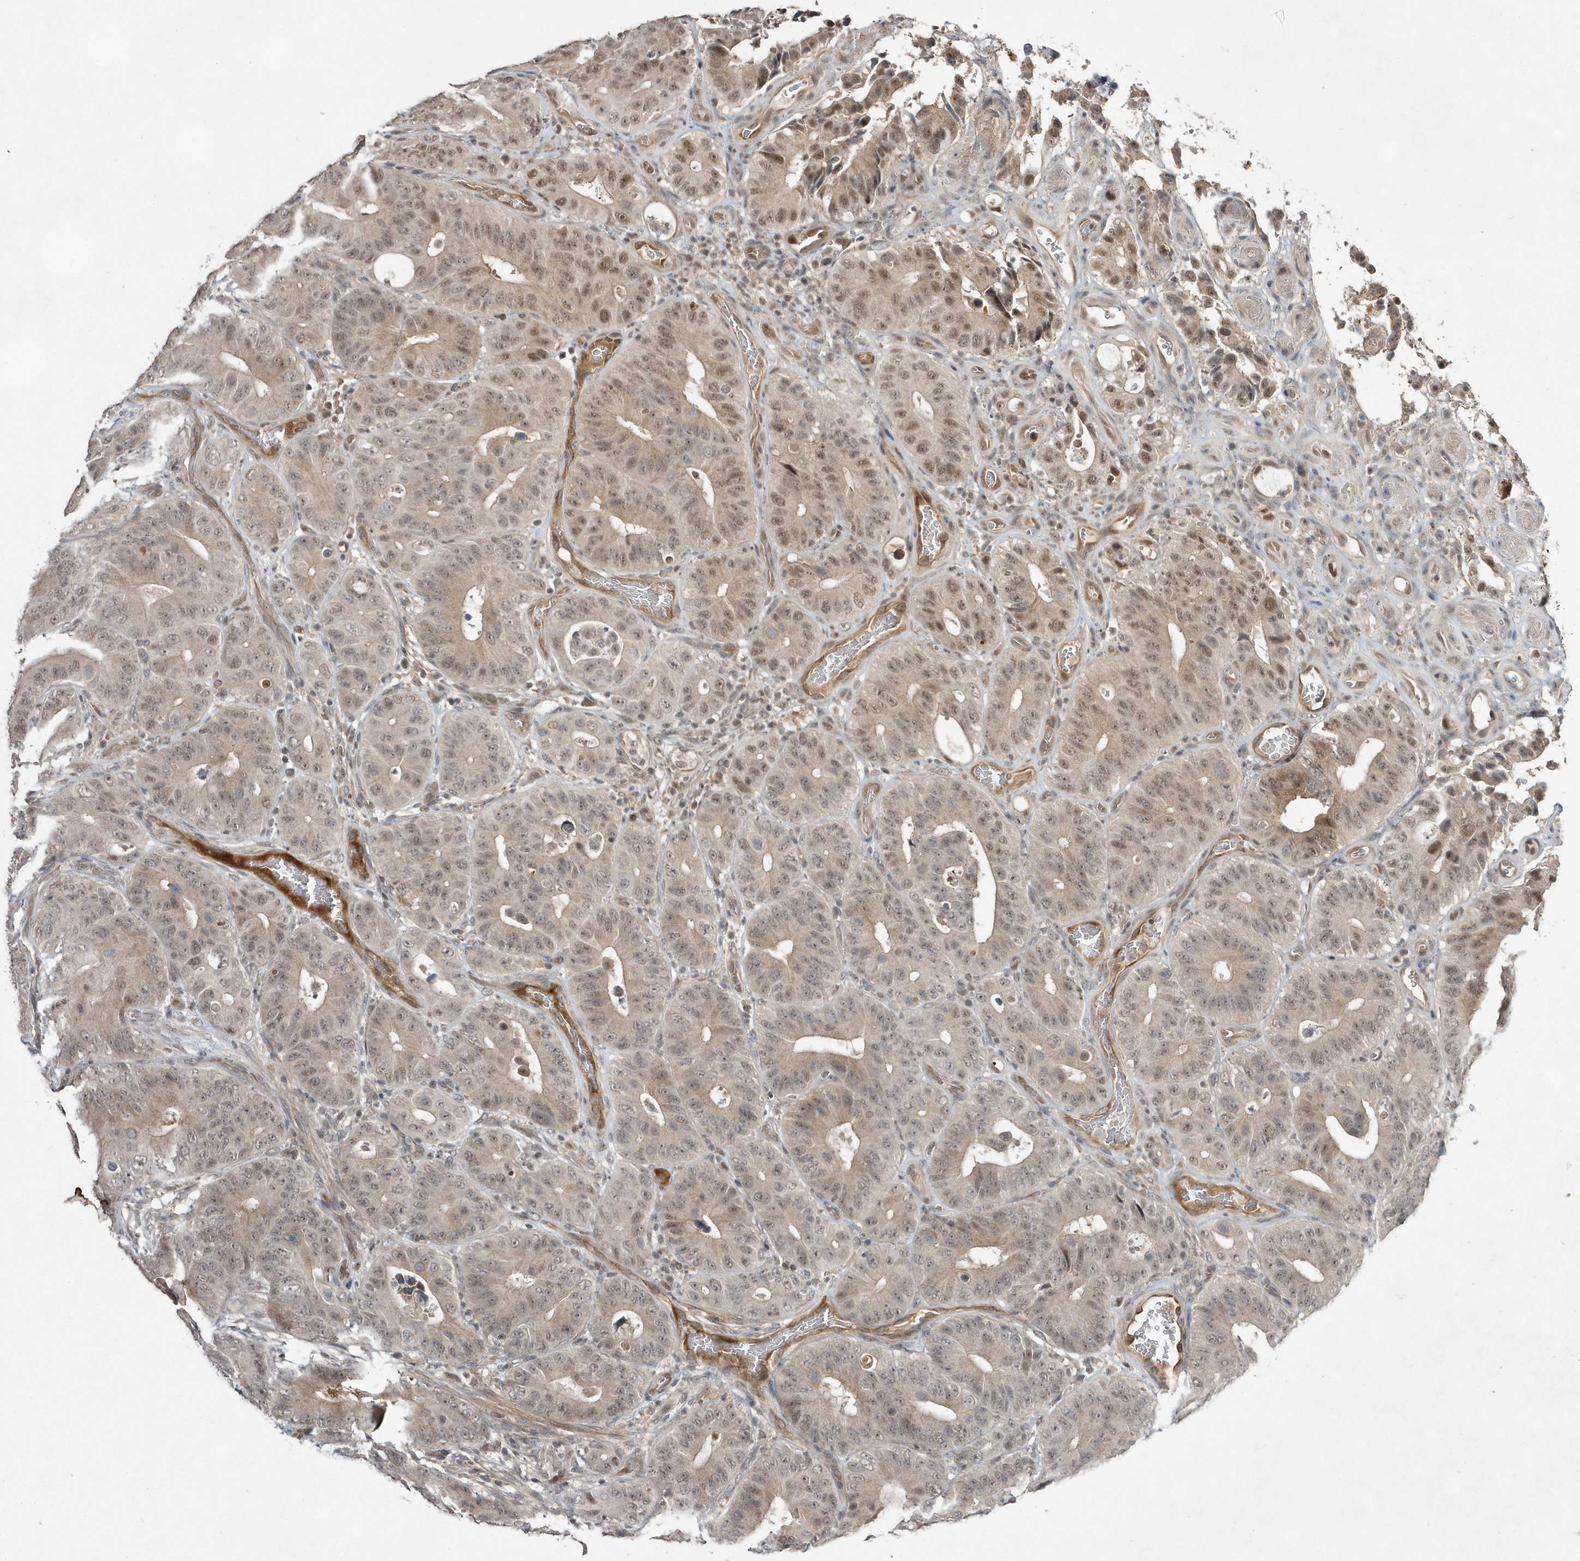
{"staining": {"intensity": "moderate", "quantity": "25%-75%", "location": "nuclear"}, "tissue": "colorectal cancer", "cell_type": "Tumor cells", "image_type": "cancer", "snomed": [{"axis": "morphology", "description": "Adenocarcinoma, NOS"}, {"axis": "topography", "description": "Colon"}], "caption": "Immunohistochemical staining of adenocarcinoma (colorectal) exhibits medium levels of moderate nuclear expression in approximately 25%-75% of tumor cells.", "gene": "TMEM132B", "patient": {"sex": "male", "age": 83}}